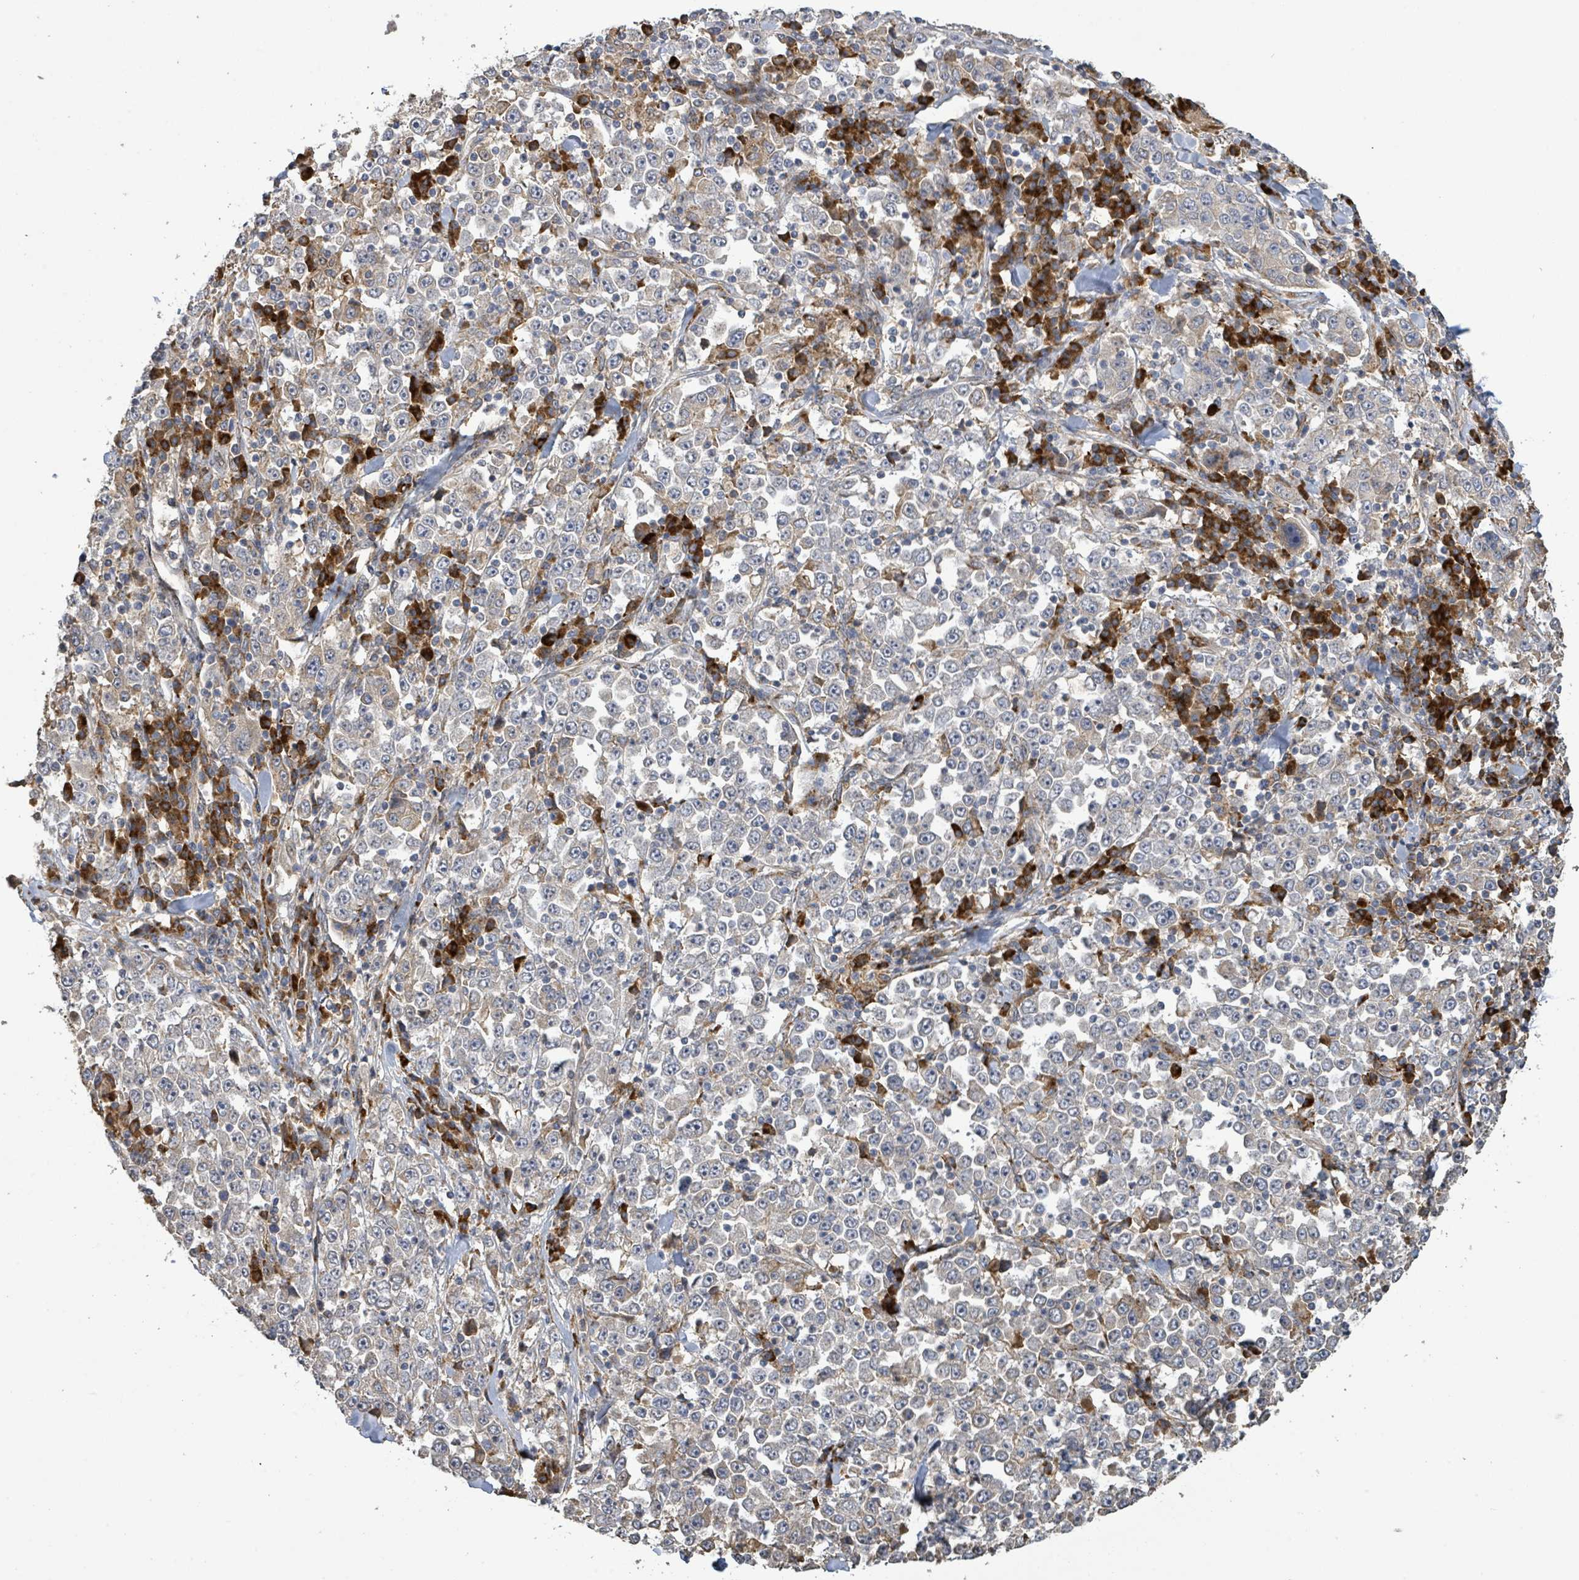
{"staining": {"intensity": "weak", "quantity": "<25%", "location": "cytoplasmic/membranous"}, "tissue": "stomach cancer", "cell_type": "Tumor cells", "image_type": "cancer", "snomed": [{"axis": "morphology", "description": "Normal tissue, NOS"}, {"axis": "morphology", "description": "Adenocarcinoma, NOS"}, {"axis": "topography", "description": "Stomach, upper"}, {"axis": "topography", "description": "Stomach"}], "caption": "Immunohistochemistry of stomach adenocarcinoma displays no expression in tumor cells.", "gene": "STARD4", "patient": {"sex": "male", "age": 59}}